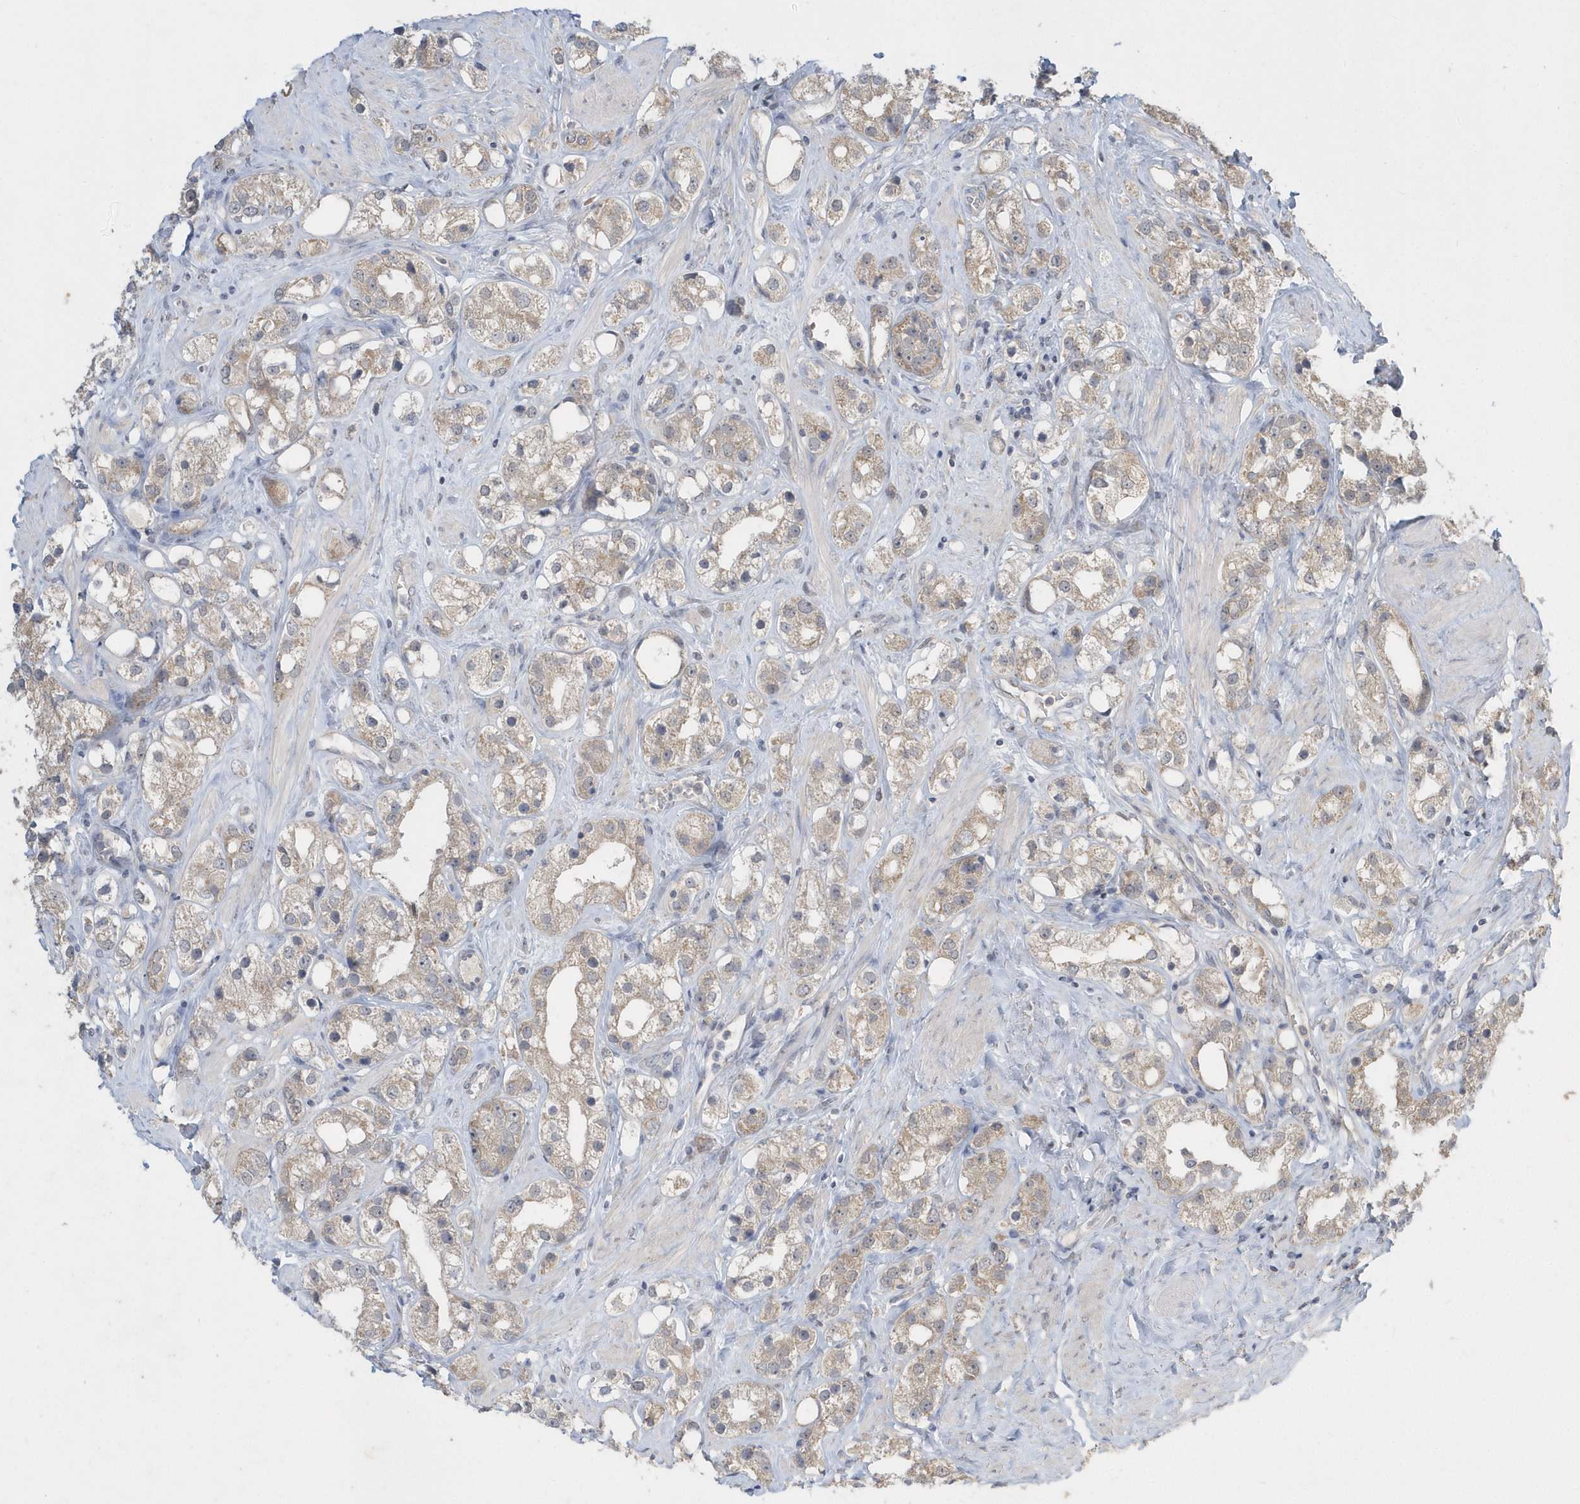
{"staining": {"intensity": "weak", "quantity": ">75%", "location": "cytoplasmic/membranous"}, "tissue": "prostate cancer", "cell_type": "Tumor cells", "image_type": "cancer", "snomed": [{"axis": "morphology", "description": "Adenocarcinoma, NOS"}, {"axis": "topography", "description": "Prostate"}], "caption": "Human prostate cancer stained with a protein marker displays weak staining in tumor cells.", "gene": "AKR7A2", "patient": {"sex": "male", "age": 79}}